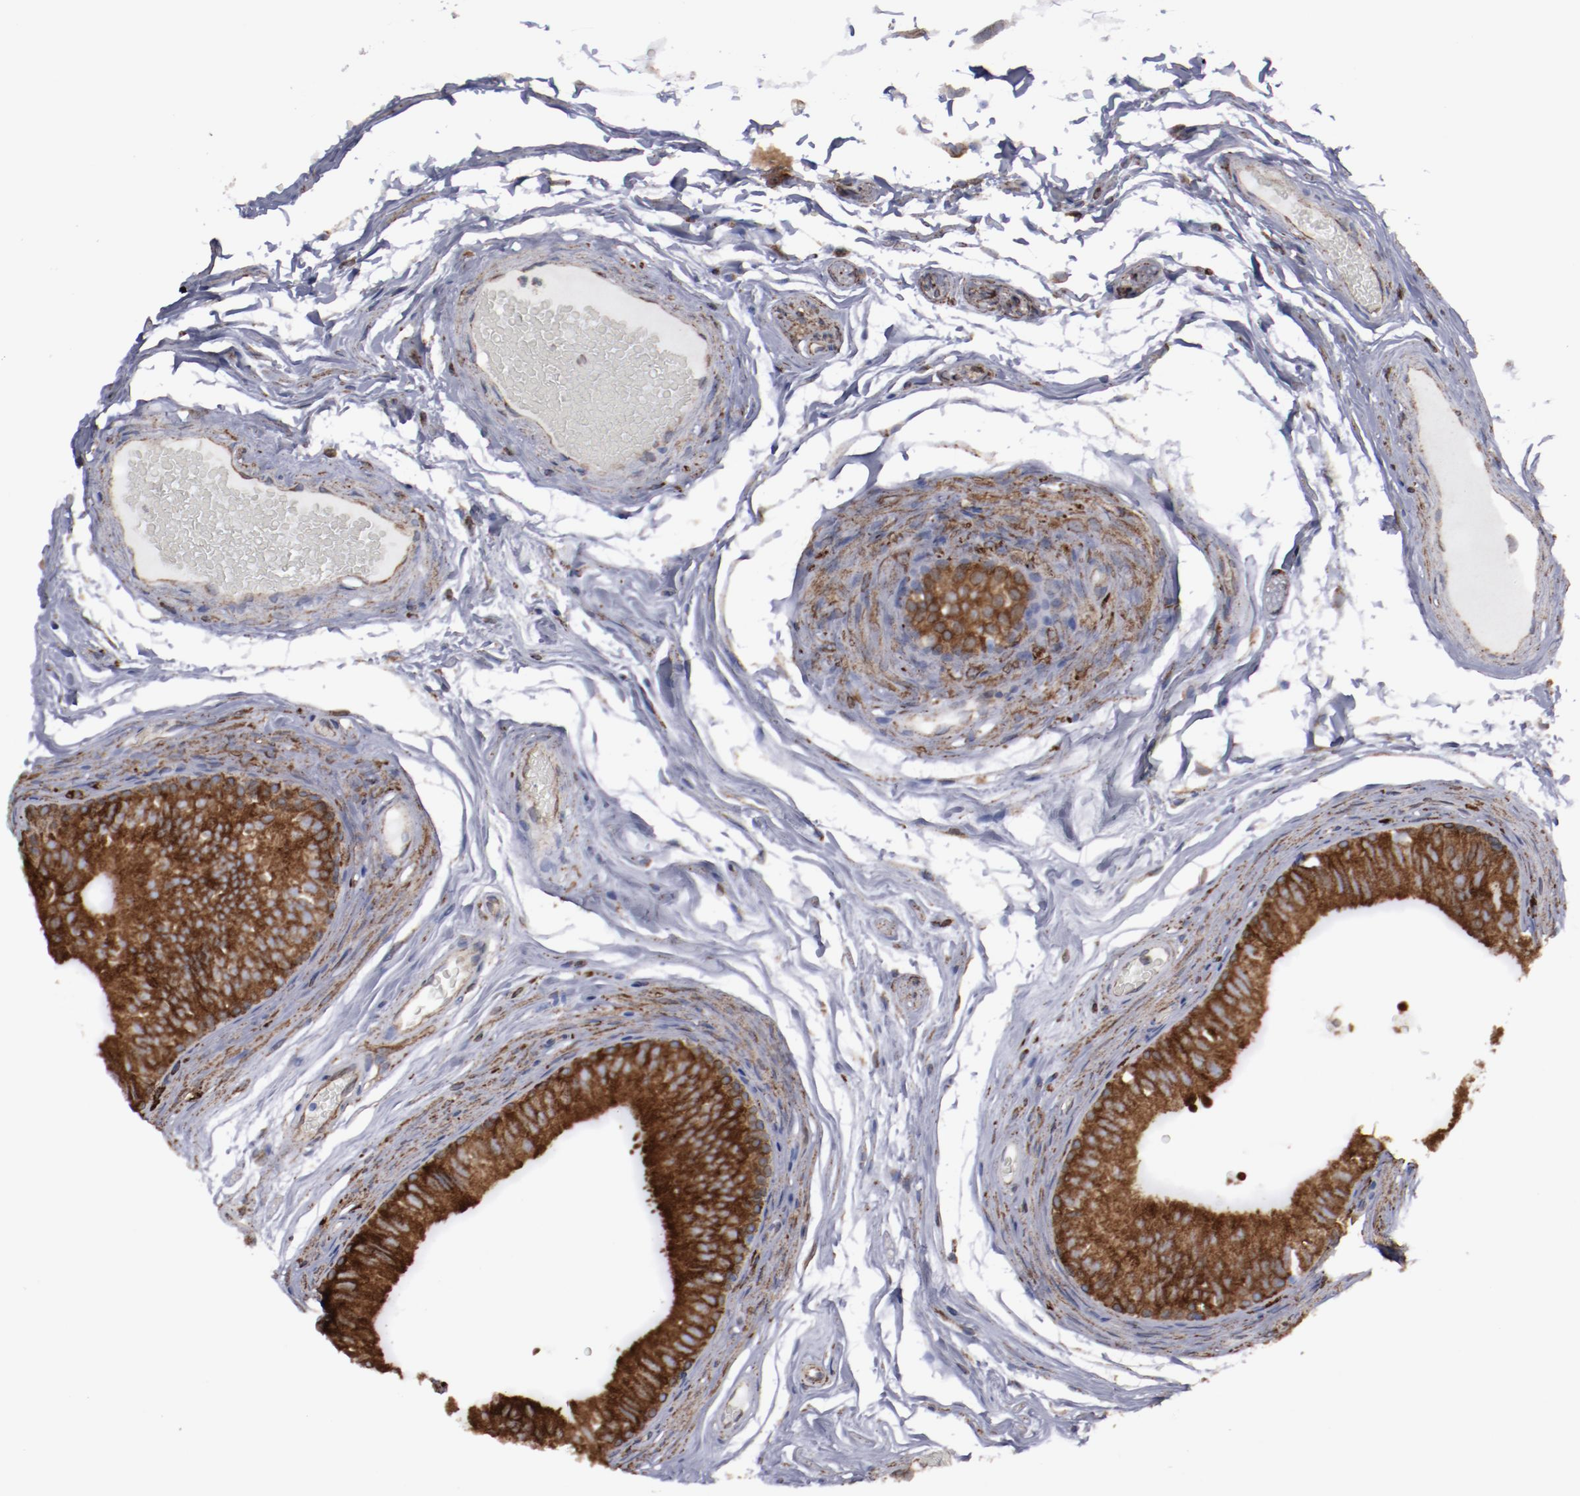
{"staining": {"intensity": "strong", "quantity": ">75%", "location": "cytoplasmic/membranous"}, "tissue": "epididymis", "cell_type": "Glandular cells", "image_type": "normal", "snomed": [{"axis": "morphology", "description": "Normal tissue, NOS"}, {"axis": "topography", "description": "Testis"}, {"axis": "topography", "description": "Epididymis"}], "caption": "Approximately >75% of glandular cells in benign epididymis demonstrate strong cytoplasmic/membranous protein positivity as visualized by brown immunohistochemical staining.", "gene": "ERLIN2", "patient": {"sex": "male", "age": 36}}